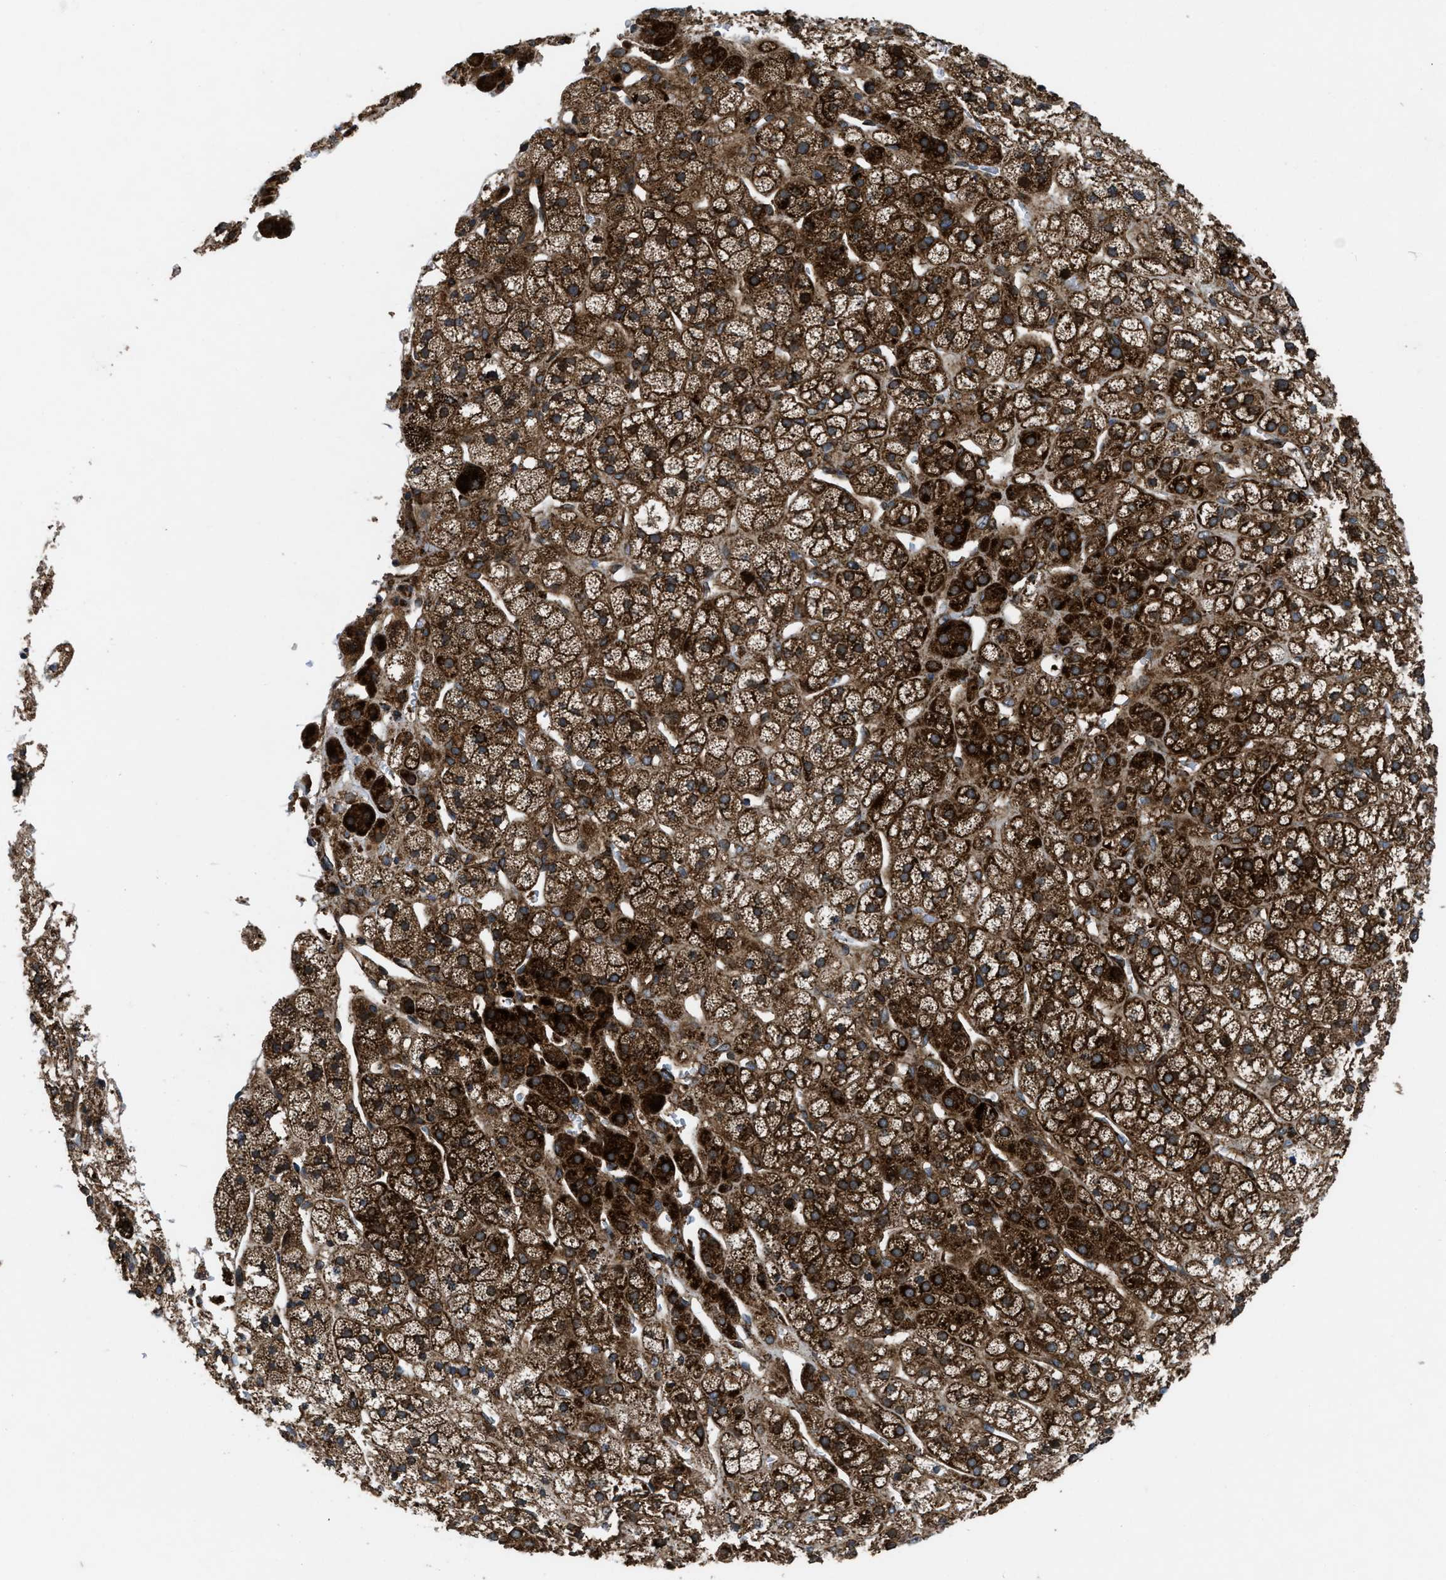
{"staining": {"intensity": "strong", "quantity": ">75%", "location": "cytoplasmic/membranous"}, "tissue": "adrenal gland", "cell_type": "Glandular cells", "image_type": "normal", "snomed": [{"axis": "morphology", "description": "Normal tissue, NOS"}, {"axis": "topography", "description": "Adrenal gland"}], "caption": "This photomicrograph shows benign adrenal gland stained with immunohistochemistry to label a protein in brown. The cytoplasmic/membranous of glandular cells show strong positivity for the protein. Nuclei are counter-stained blue.", "gene": "PER3", "patient": {"sex": "male", "age": 56}}